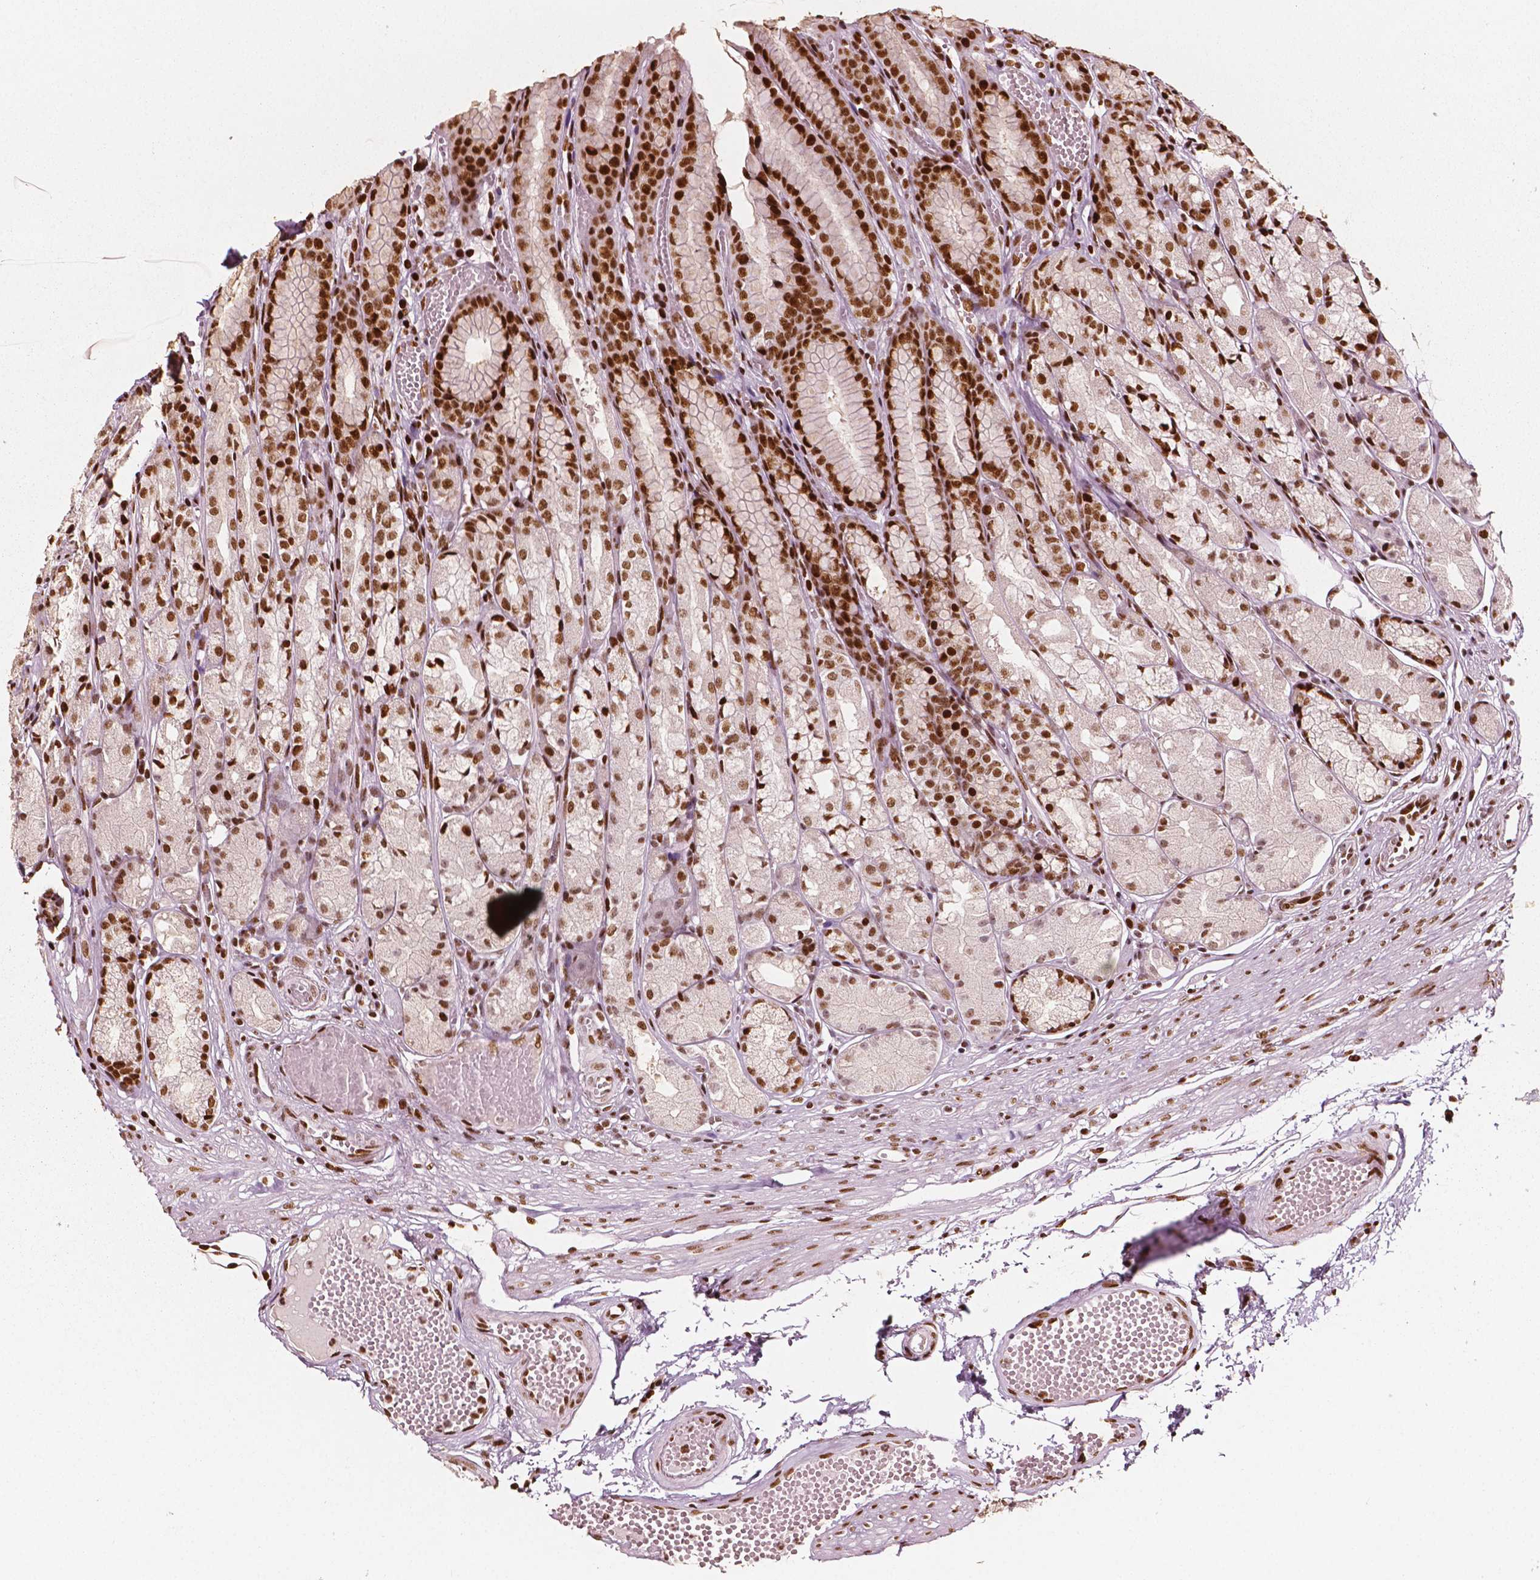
{"staining": {"intensity": "strong", "quantity": ">75%", "location": "nuclear"}, "tissue": "stomach", "cell_type": "Glandular cells", "image_type": "normal", "snomed": [{"axis": "morphology", "description": "Normal tissue, NOS"}, {"axis": "topography", "description": "Stomach"}], "caption": "Stomach stained with immunohistochemistry (IHC) demonstrates strong nuclear positivity in about >75% of glandular cells.", "gene": "CTCF", "patient": {"sex": "male", "age": 70}}